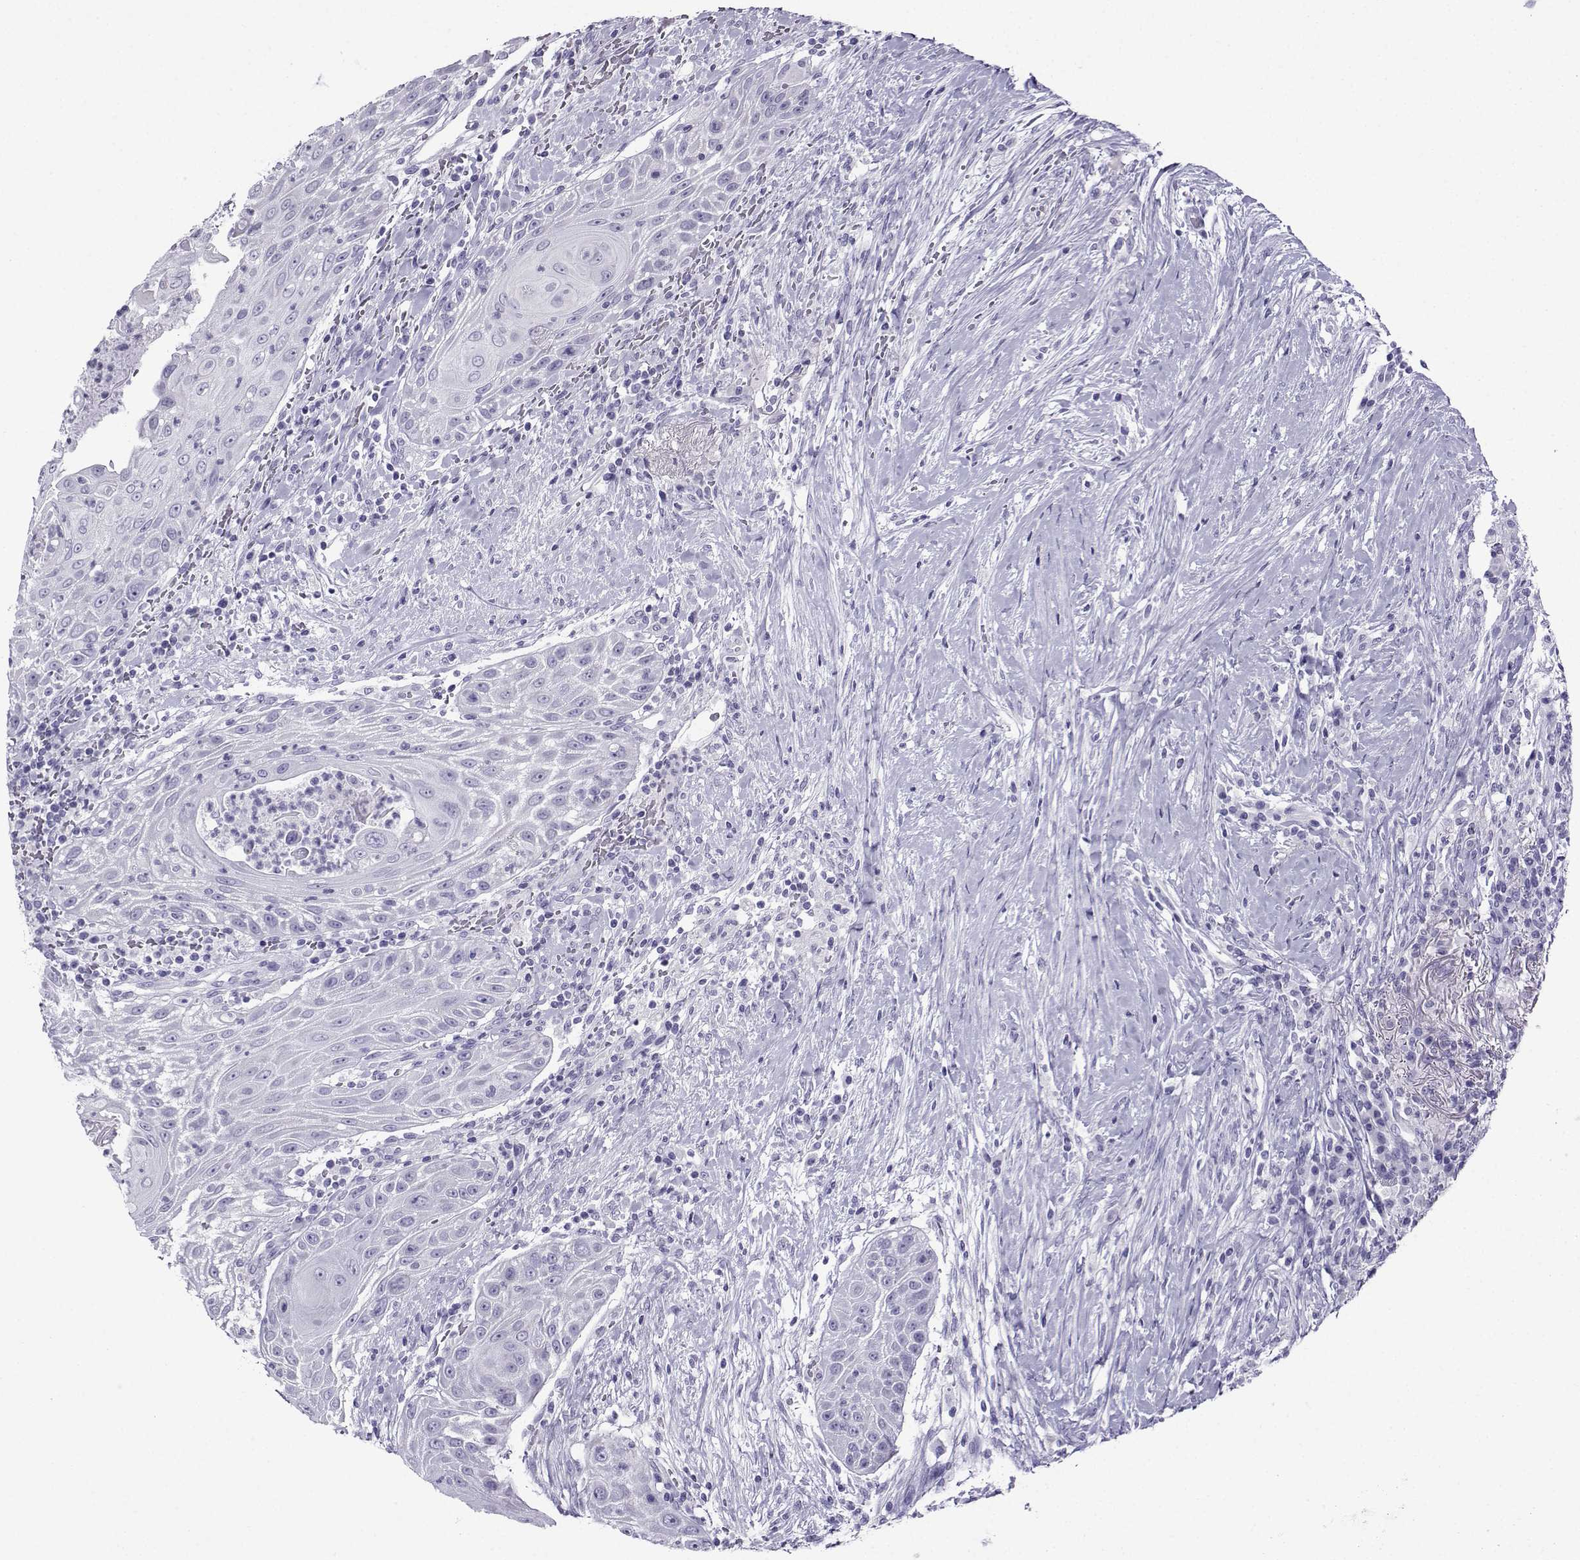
{"staining": {"intensity": "negative", "quantity": "none", "location": "none"}, "tissue": "head and neck cancer", "cell_type": "Tumor cells", "image_type": "cancer", "snomed": [{"axis": "morphology", "description": "Squamous cell carcinoma, NOS"}, {"axis": "topography", "description": "Head-Neck"}], "caption": "Immunohistochemistry micrograph of neoplastic tissue: head and neck squamous cell carcinoma stained with DAB (3,3'-diaminobenzidine) demonstrates no significant protein staining in tumor cells.", "gene": "CRYBB1", "patient": {"sex": "male", "age": 69}}